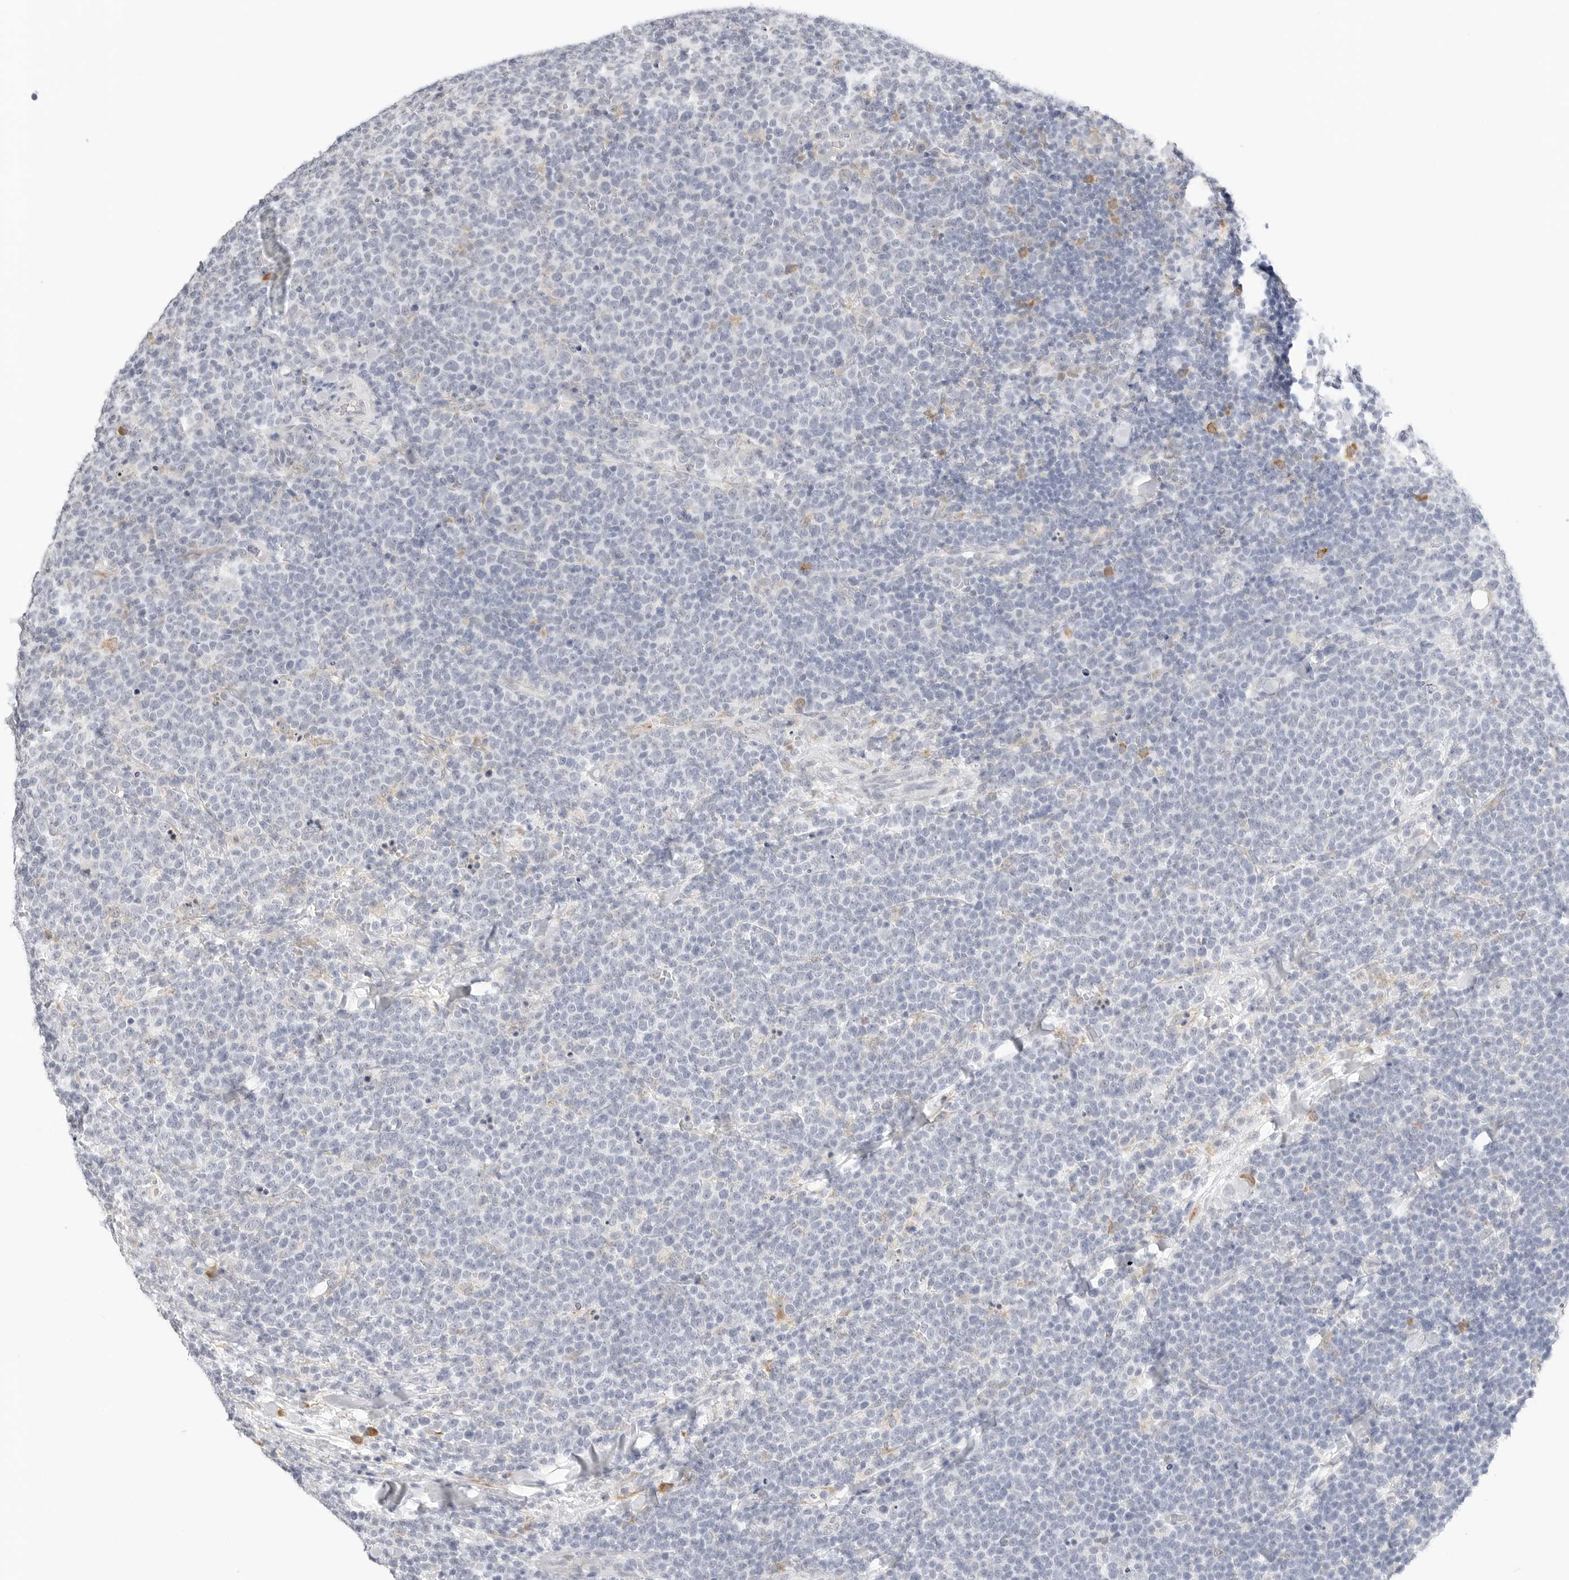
{"staining": {"intensity": "negative", "quantity": "none", "location": "none"}, "tissue": "lymphoma", "cell_type": "Tumor cells", "image_type": "cancer", "snomed": [{"axis": "morphology", "description": "Malignant lymphoma, non-Hodgkin's type, High grade"}, {"axis": "topography", "description": "Lymph node"}], "caption": "Tumor cells are negative for brown protein staining in high-grade malignant lymphoma, non-Hodgkin's type.", "gene": "THEM4", "patient": {"sex": "male", "age": 61}}